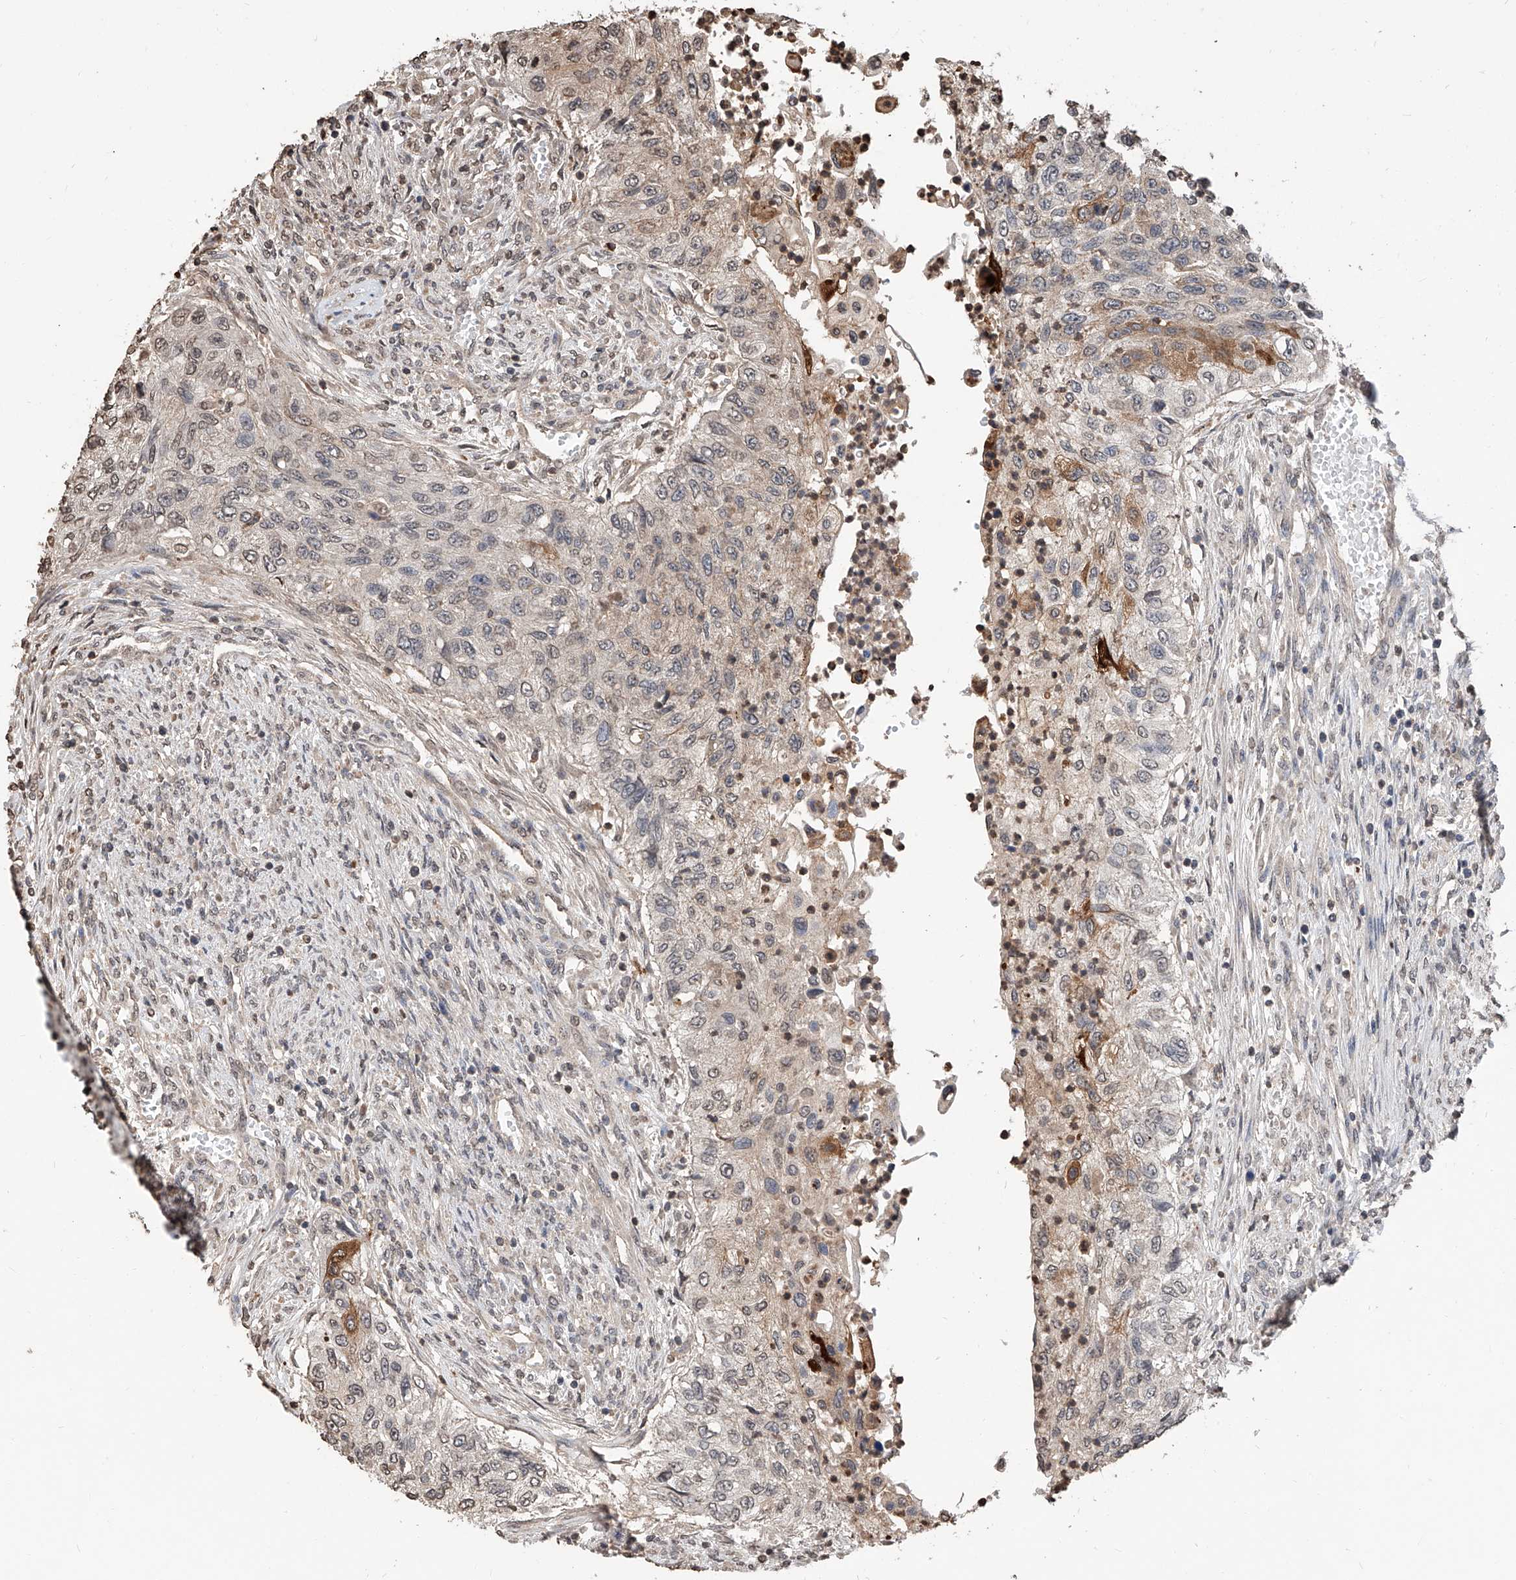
{"staining": {"intensity": "moderate", "quantity": "<25%", "location": "cytoplasmic/membranous"}, "tissue": "urothelial cancer", "cell_type": "Tumor cells", "image_type": "cancer", "snomed": [{"axis": "morphology", "description": "Urothelial carcinoma, High grade"}, {"axis": "topography", "description": "Urinary bladder"}], "caption": "Brown immunohistochemical staining in urothelial carcinoma (high-grade) demonstrates moderate cytoplasmic/membranous positivity in approximately <25% of tumor cells.", "gene": "RP9", "patient": {"sex": "female", "age": 60}}